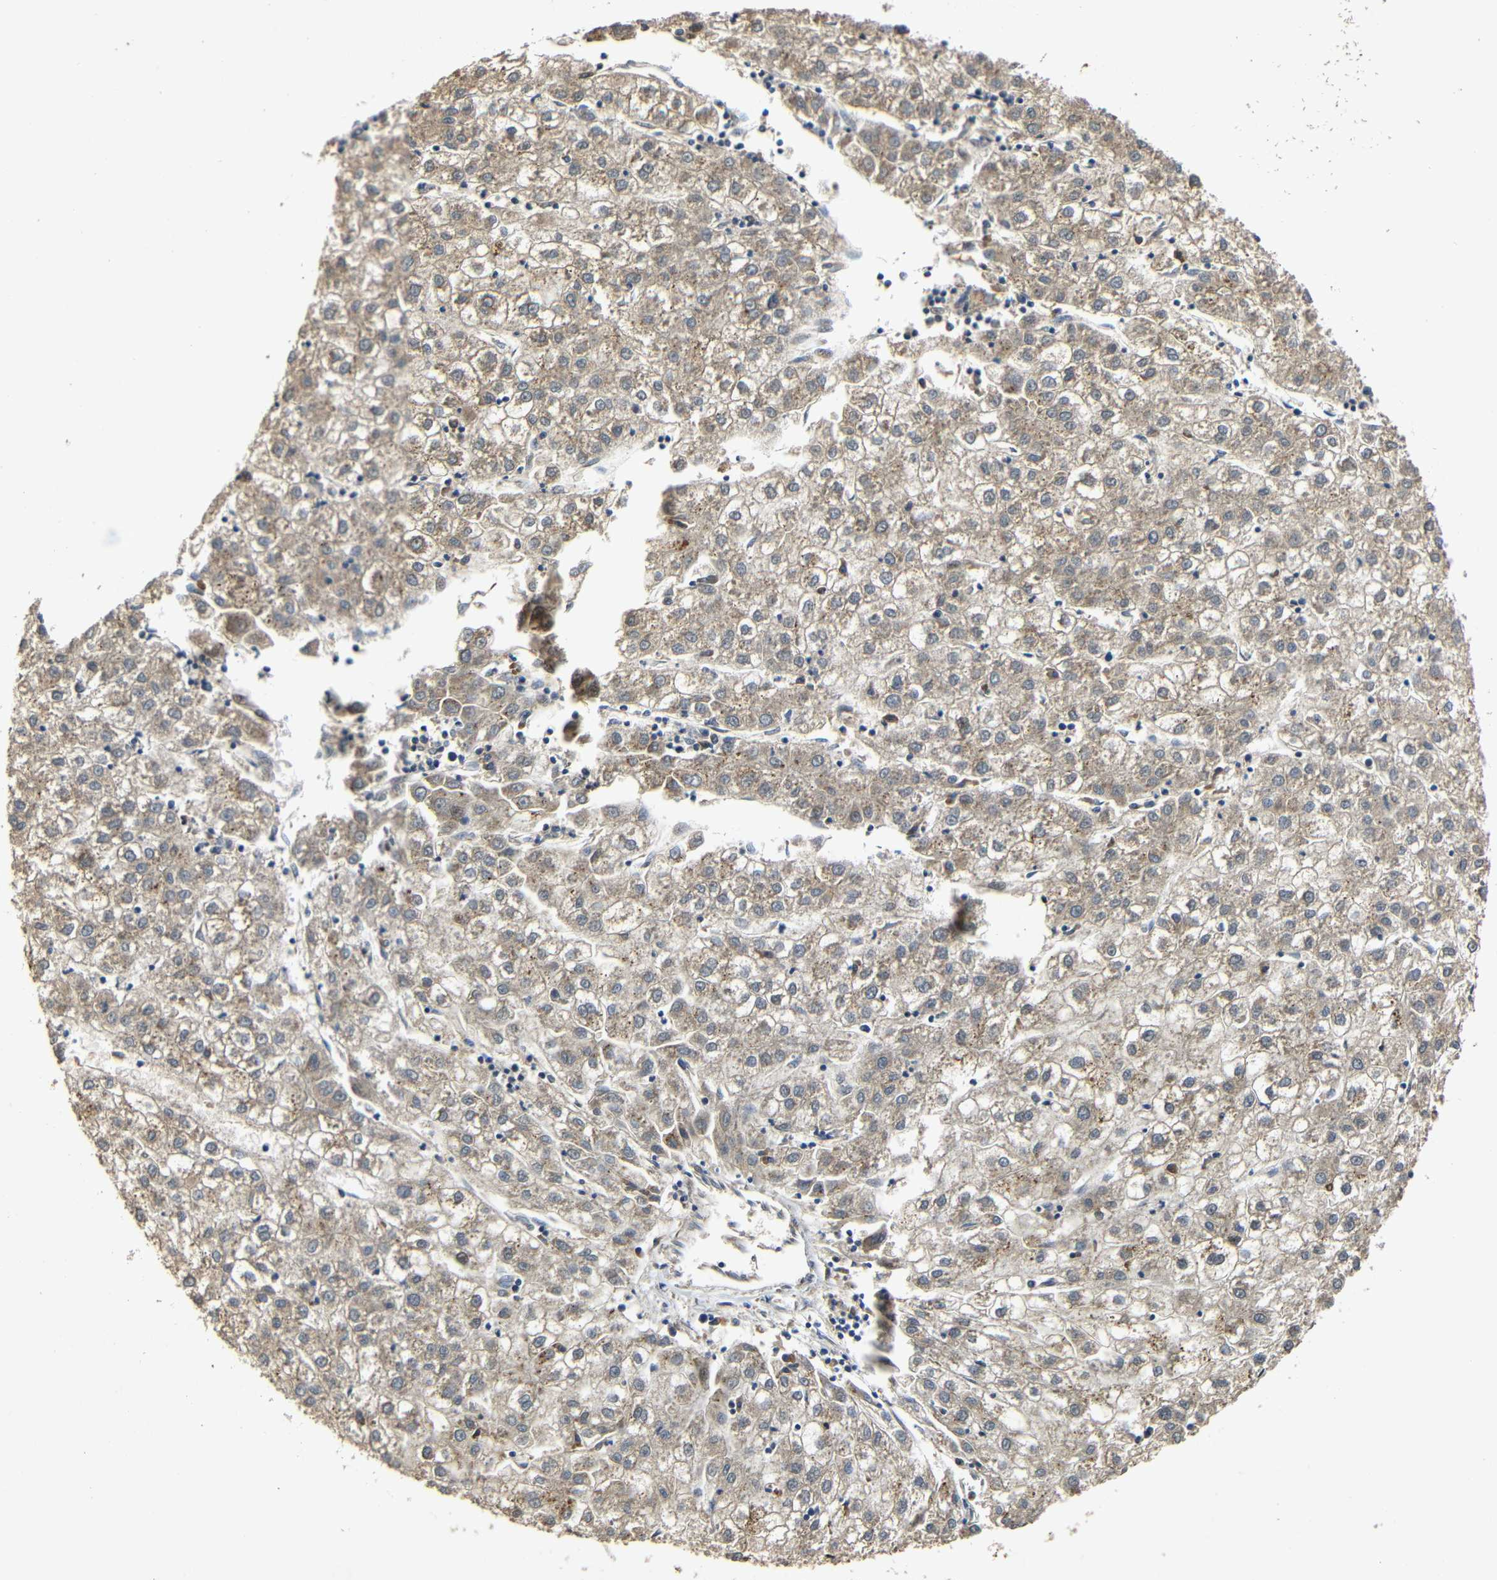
{"staining": {"intensity": "moderate", "quantity": ">75%", "location": "cytoplasmic/membranous"}, "tissue": "liver cancer", "cell_type": "Tumor cells", "image_type": "cancer", "snomed": [{"axis": "morphology", "description": "Carcinoma, Hepatocellular, NOS"}, {"axis": "topography", "description": "Liver"}], "caption": "Protein staining of liver cancer (hepatocellular carcinoma) tissue demonstrates moderate cytoplasmic/membranous positivity in about >75% of tumor cells. (DAB (3,3'-diaminobenzidine) = brown stain, brightfield microscopy at high magnification).", "gene": "KAZALD1", "patient": {"sex": "male", "age": 72}}